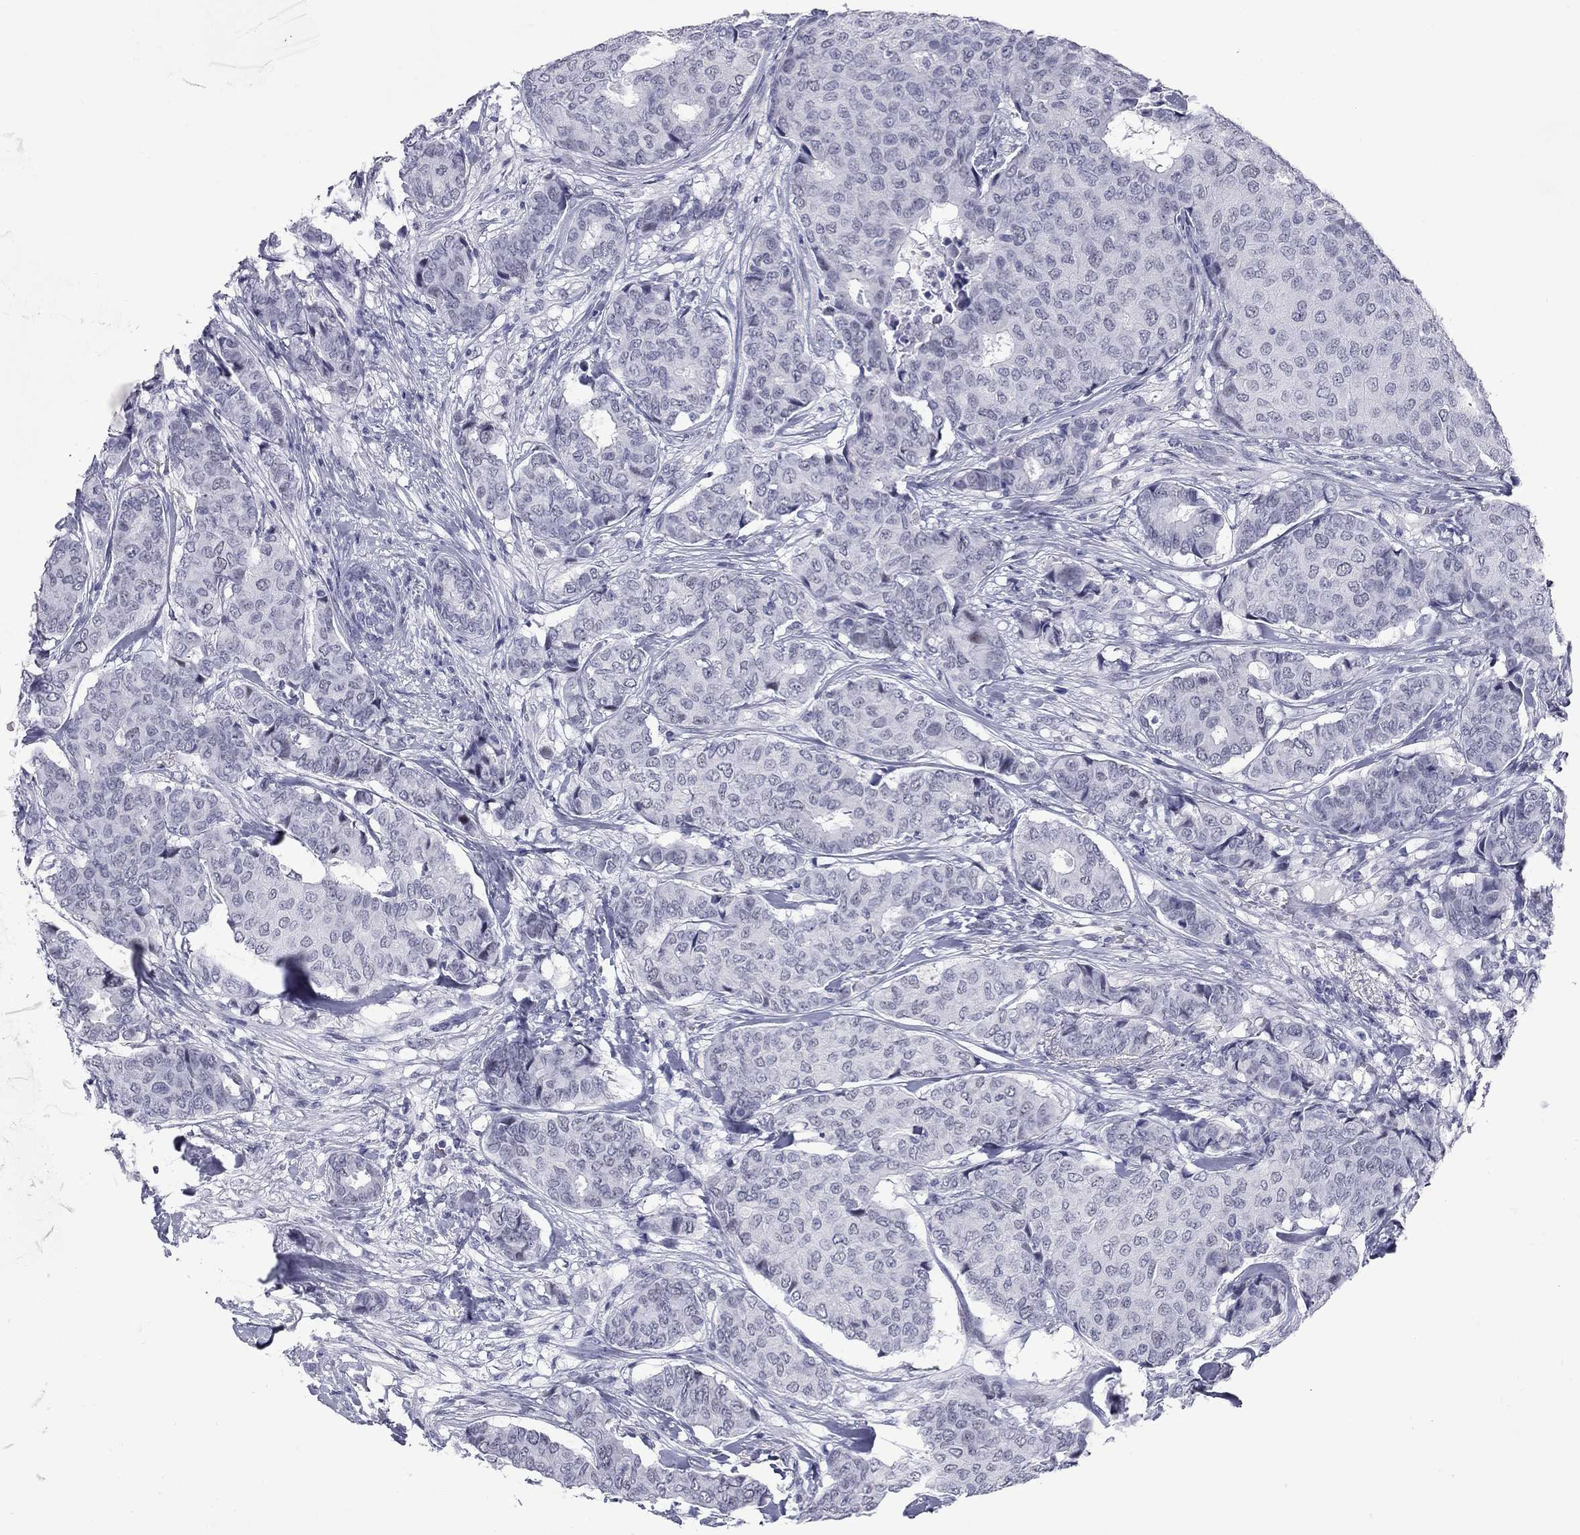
{"staining": {"intensity": "weak", "quantity": "<25%", "location": "nuclear"}, "tissue": "breast cancer", "cell_type": "Tumor cells", "image_type": "cancer", "snomed": [{"axis": "morphology", "description": "Duct carcinoma"}, {"axis": "topography", "description": "Breast"}], "caption": "Immunohistochemical staining of intraductal carcinoma (breast) displays no significant positivity in tumor cells.", "gene": "ASF1B", "patient": {"sex": "female", "age": 75}}